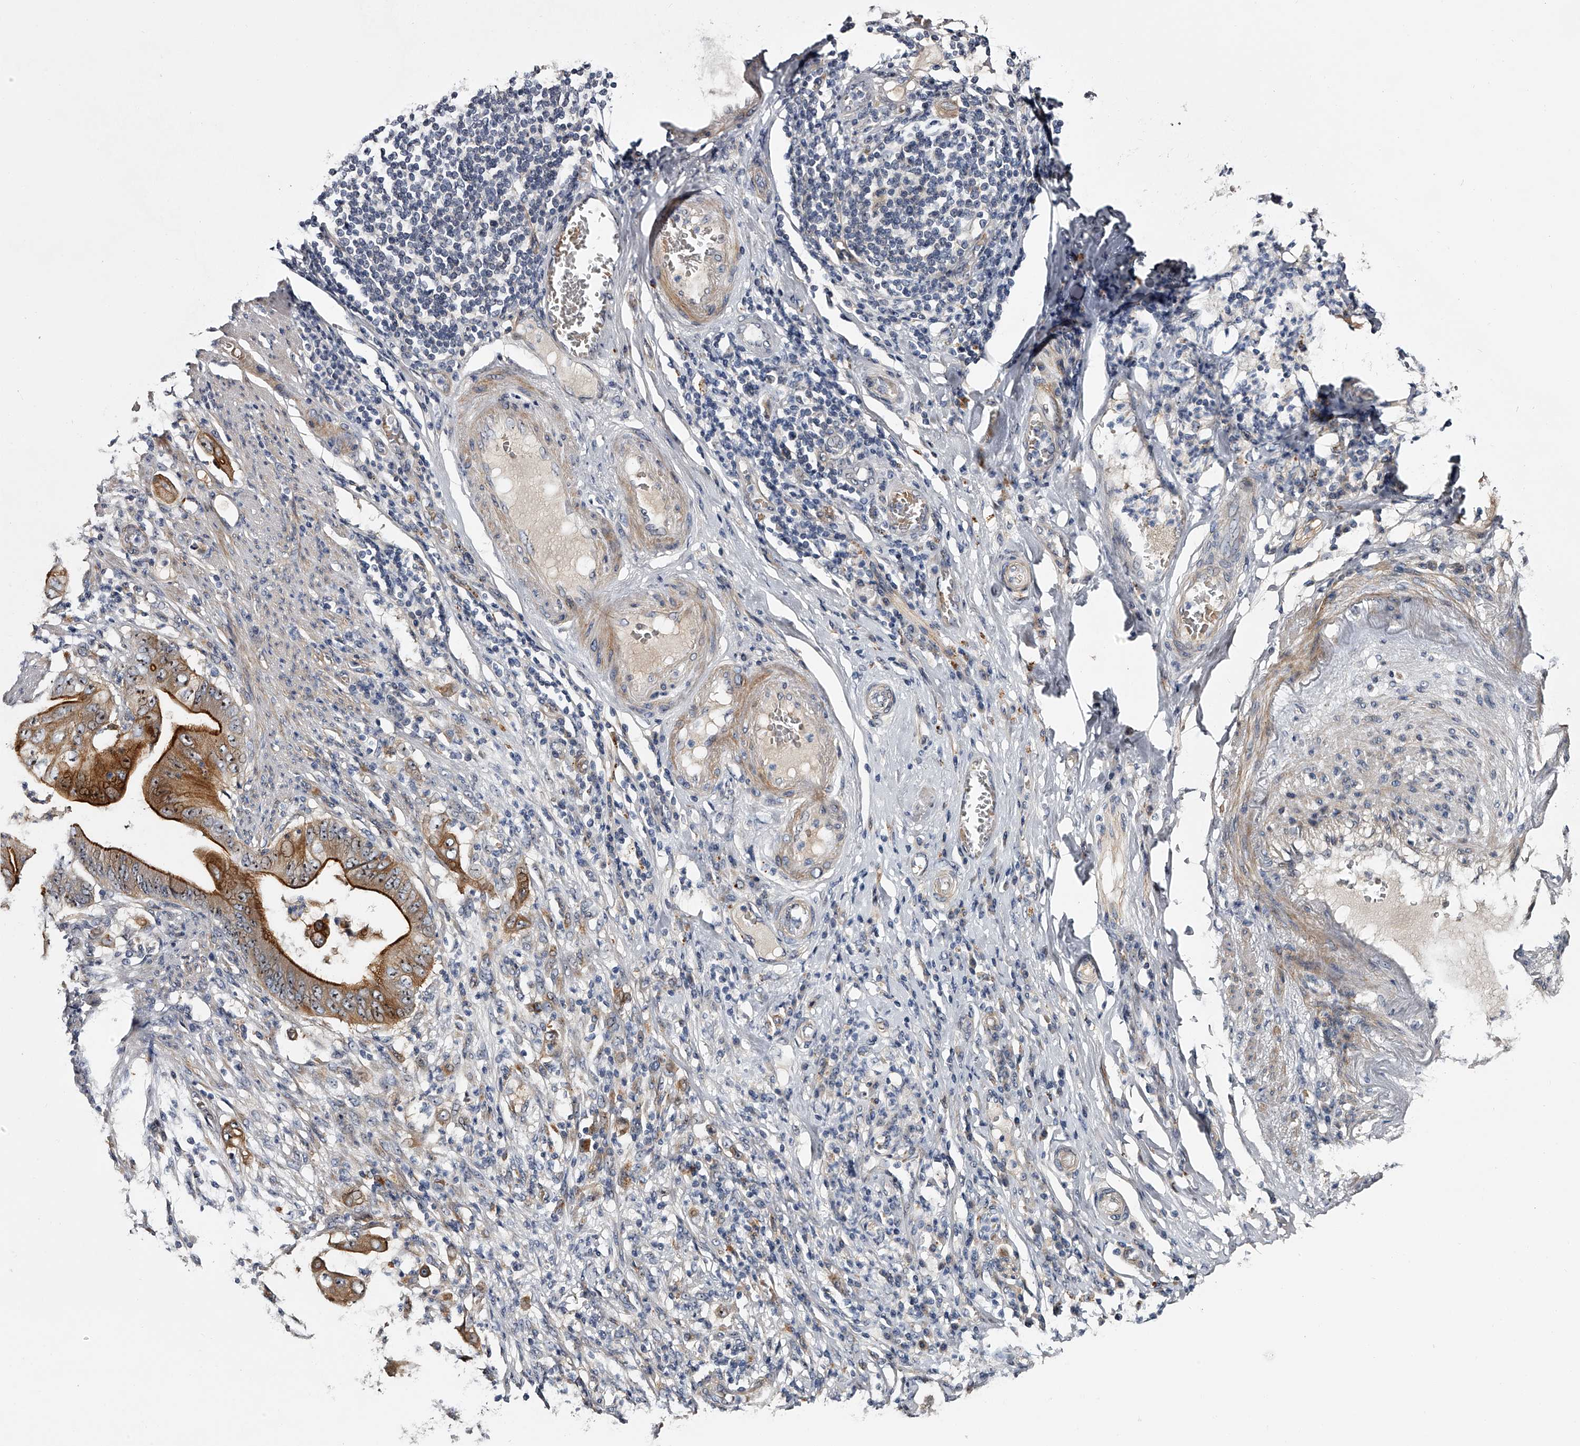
{"staining": {"intensity": "moderate", "quantity": ">75%", "location": "cytoplasmic/membranous,nuclear"}, "tissue": "stomach cancer", "cell_type": "Tumor cells", "image_type": "cancer", "snomed": [{"axis": "morphology", "description": "Adenocarcinoma, NOS"}, {"axis": "topography", "description": "Stomach"}], "caption": "The micrograph displays immunohistochemical staining of stomach adenocarcinoma. There is moderate cytoplasmic/membranous and nuclear expression is seen in about >75% of tumor cells.", "gene": "MDN1", "patient": {"sex": "female", "age": 73}}